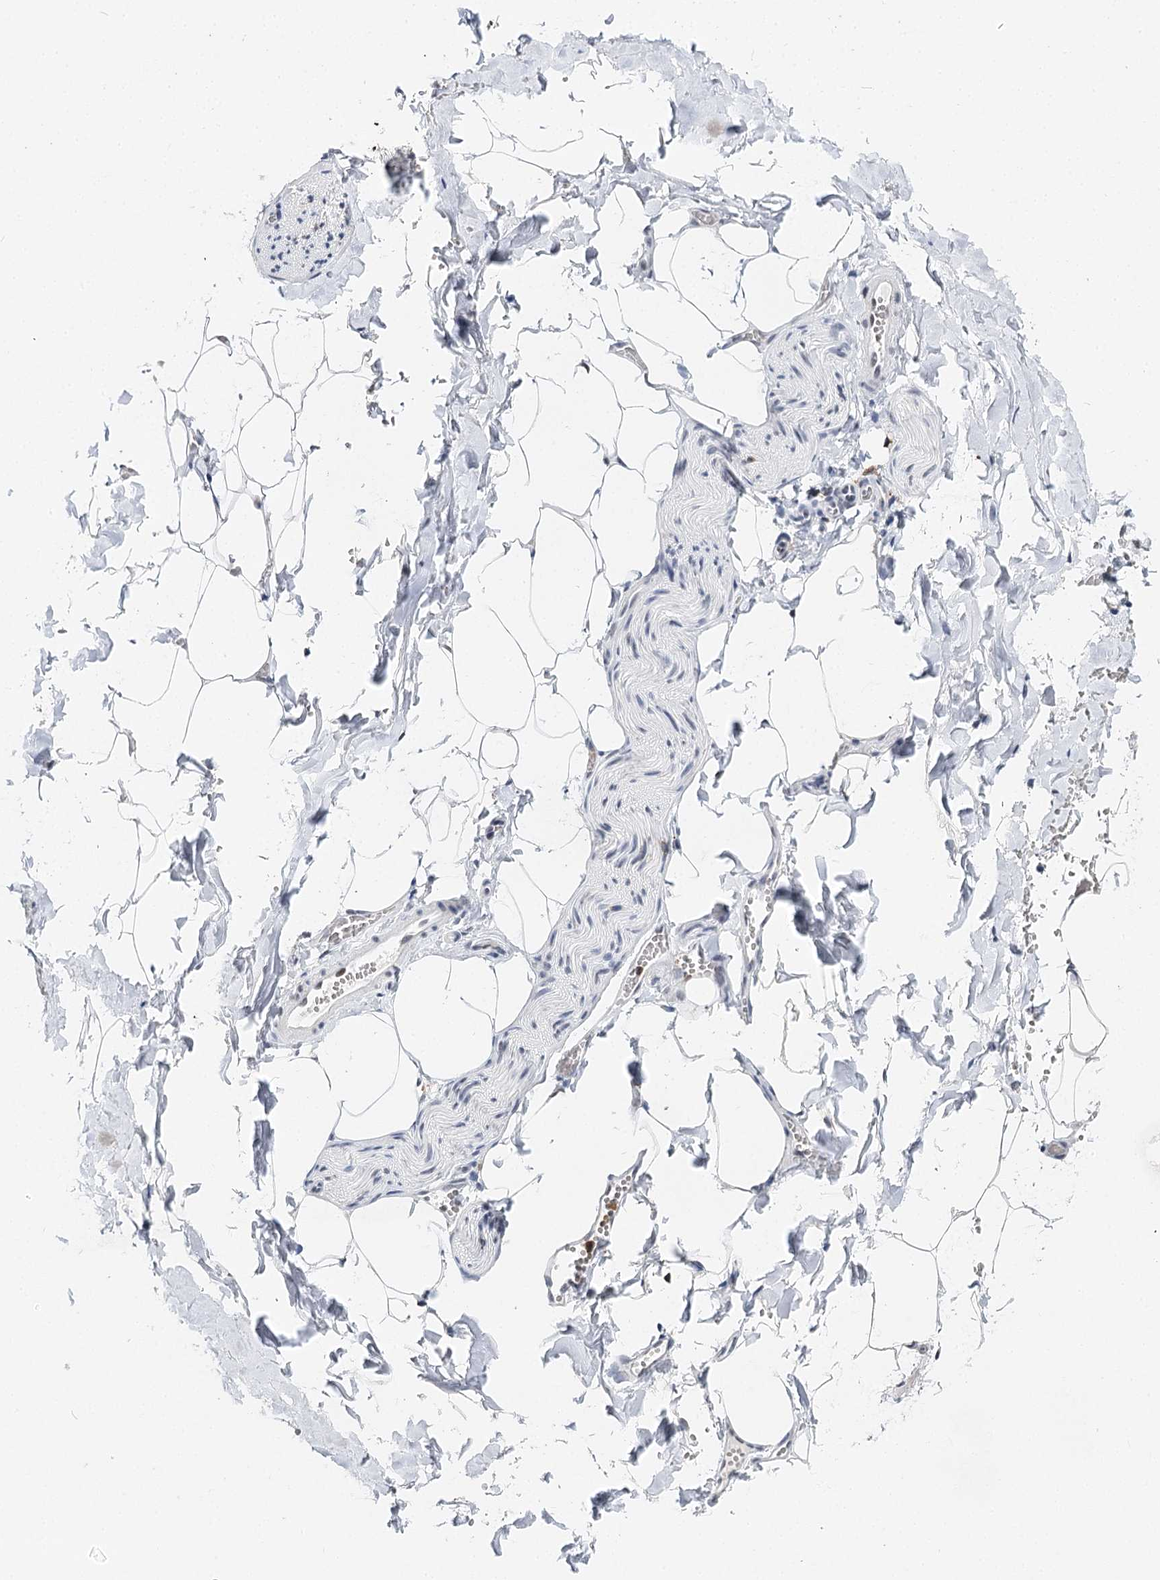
{"staining": {"intensity": "negative", "quantity": "none", "location": "none"}, "tissue": "adipose tissue", "cell_type": "Adipocytes", "image_type": "normal", "snomed": [{"axis": "morphology", "description": "Normal tissue, NOS"}, {"axis": "topography", "description": "Gallbladder"}, {"axis": "topography", "description": "Peripheral nerve tissue"}], "caption": "Adipocytes are negative for protein expression in unremarkable human adipose tissue. (IHC, brightfield microscopy, high magnification).", "gene": "BARD1", "patient": {"sex": "male", "age": 38}}